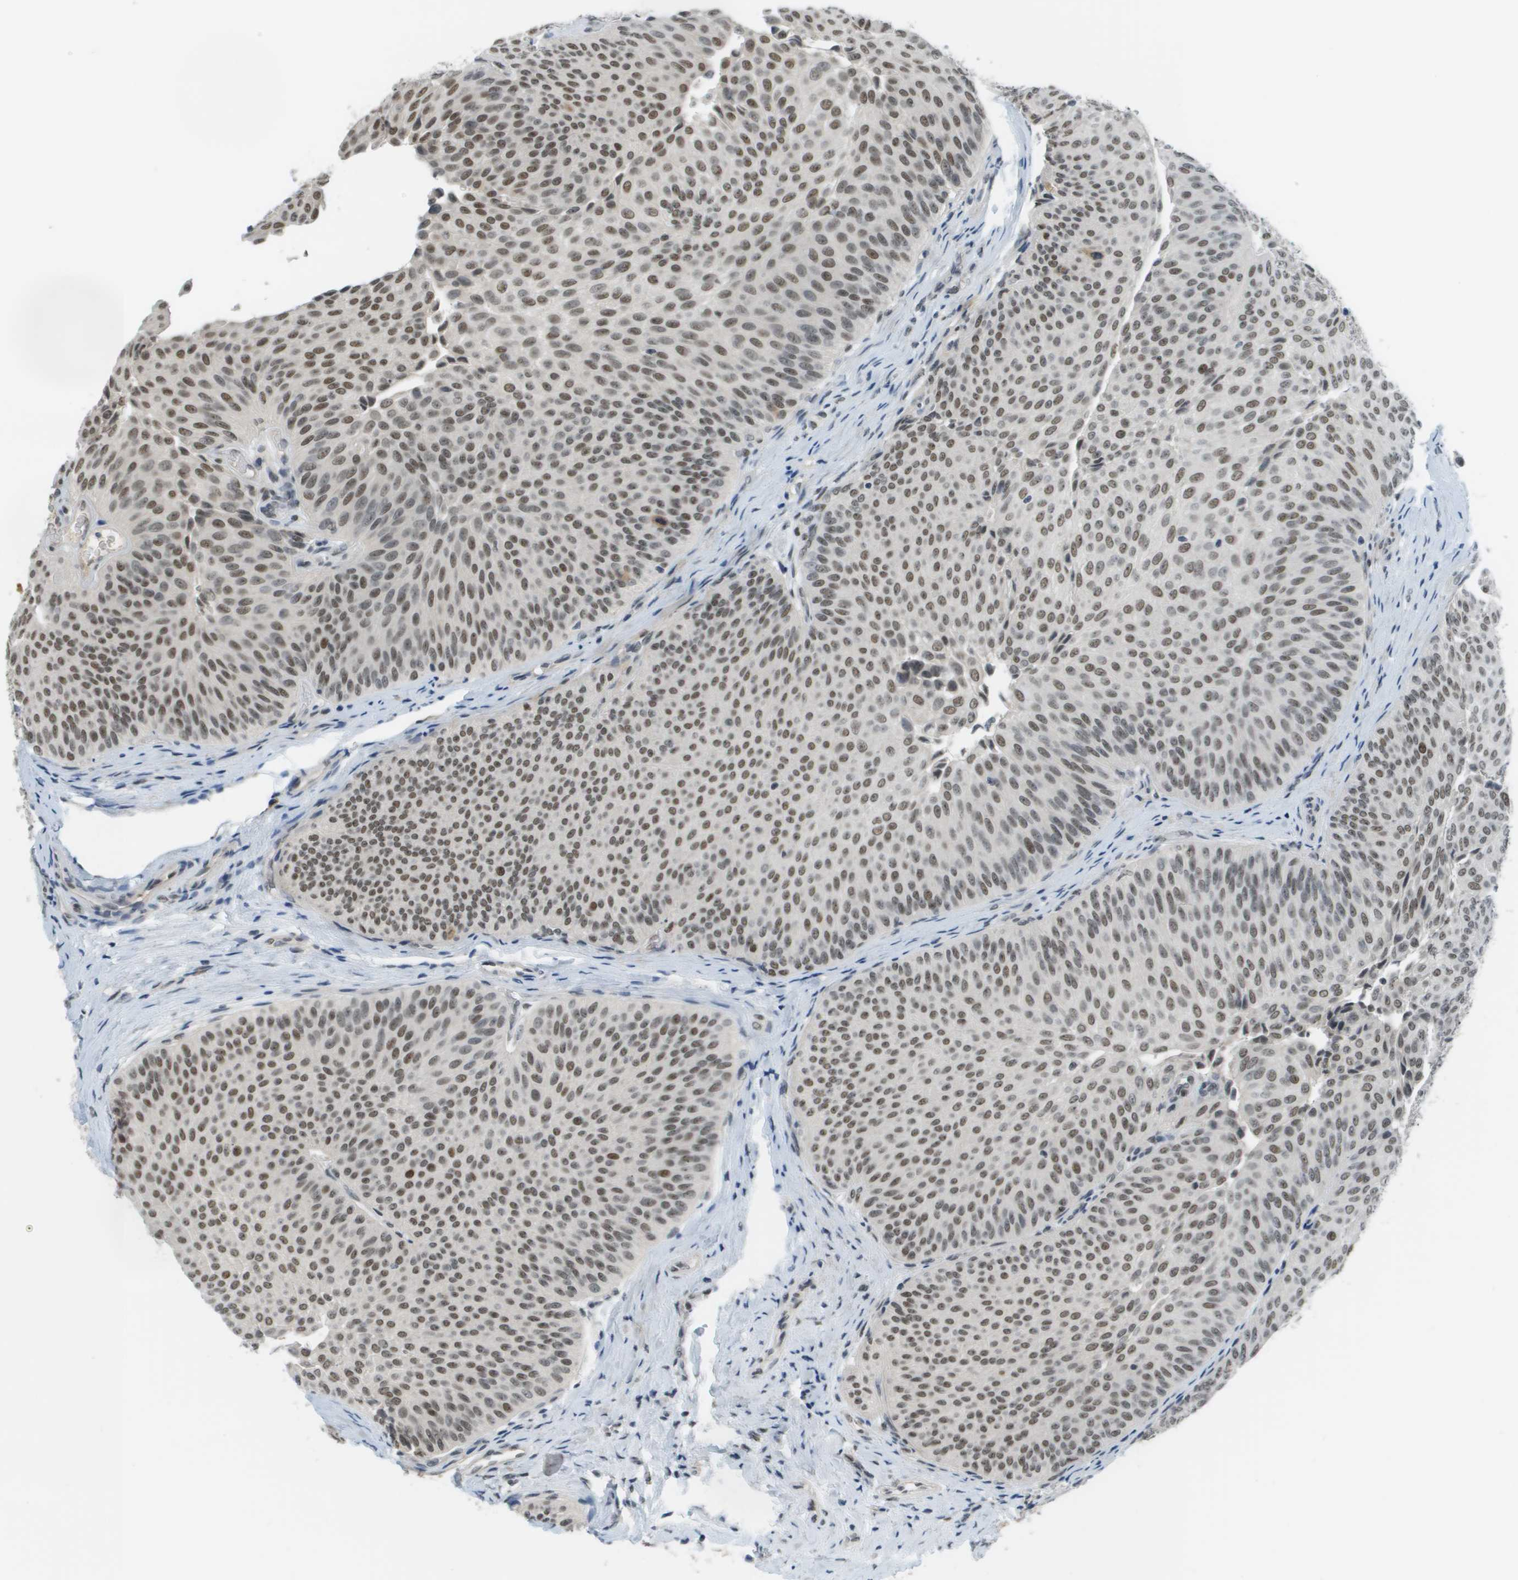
{"staining": {"intensity": "moderate", "quantity": ">75%", "location": "nuclear"}, "tissue": "urothelial cancer", "cell_type": "Tumor cells", "image_type": "cancer", "snomed": [{"axis": "morphology", "description": "Urothelial carcinoma, Low grade"}, {"axis": "topography", "description": "Urinary bladder"}], "caption": "High-magnification brightfield microscopy of urothelial cancer stained with DAB (3,3'-diaminobenzidine) (brown) and counterstained with hematoxylin (blue). tumor cells exhibit moderate nuclear staining is appreciated in approximately>75% of cells.", "gene": "CBX5", "patient": {"sex": "female", "age": 60}}